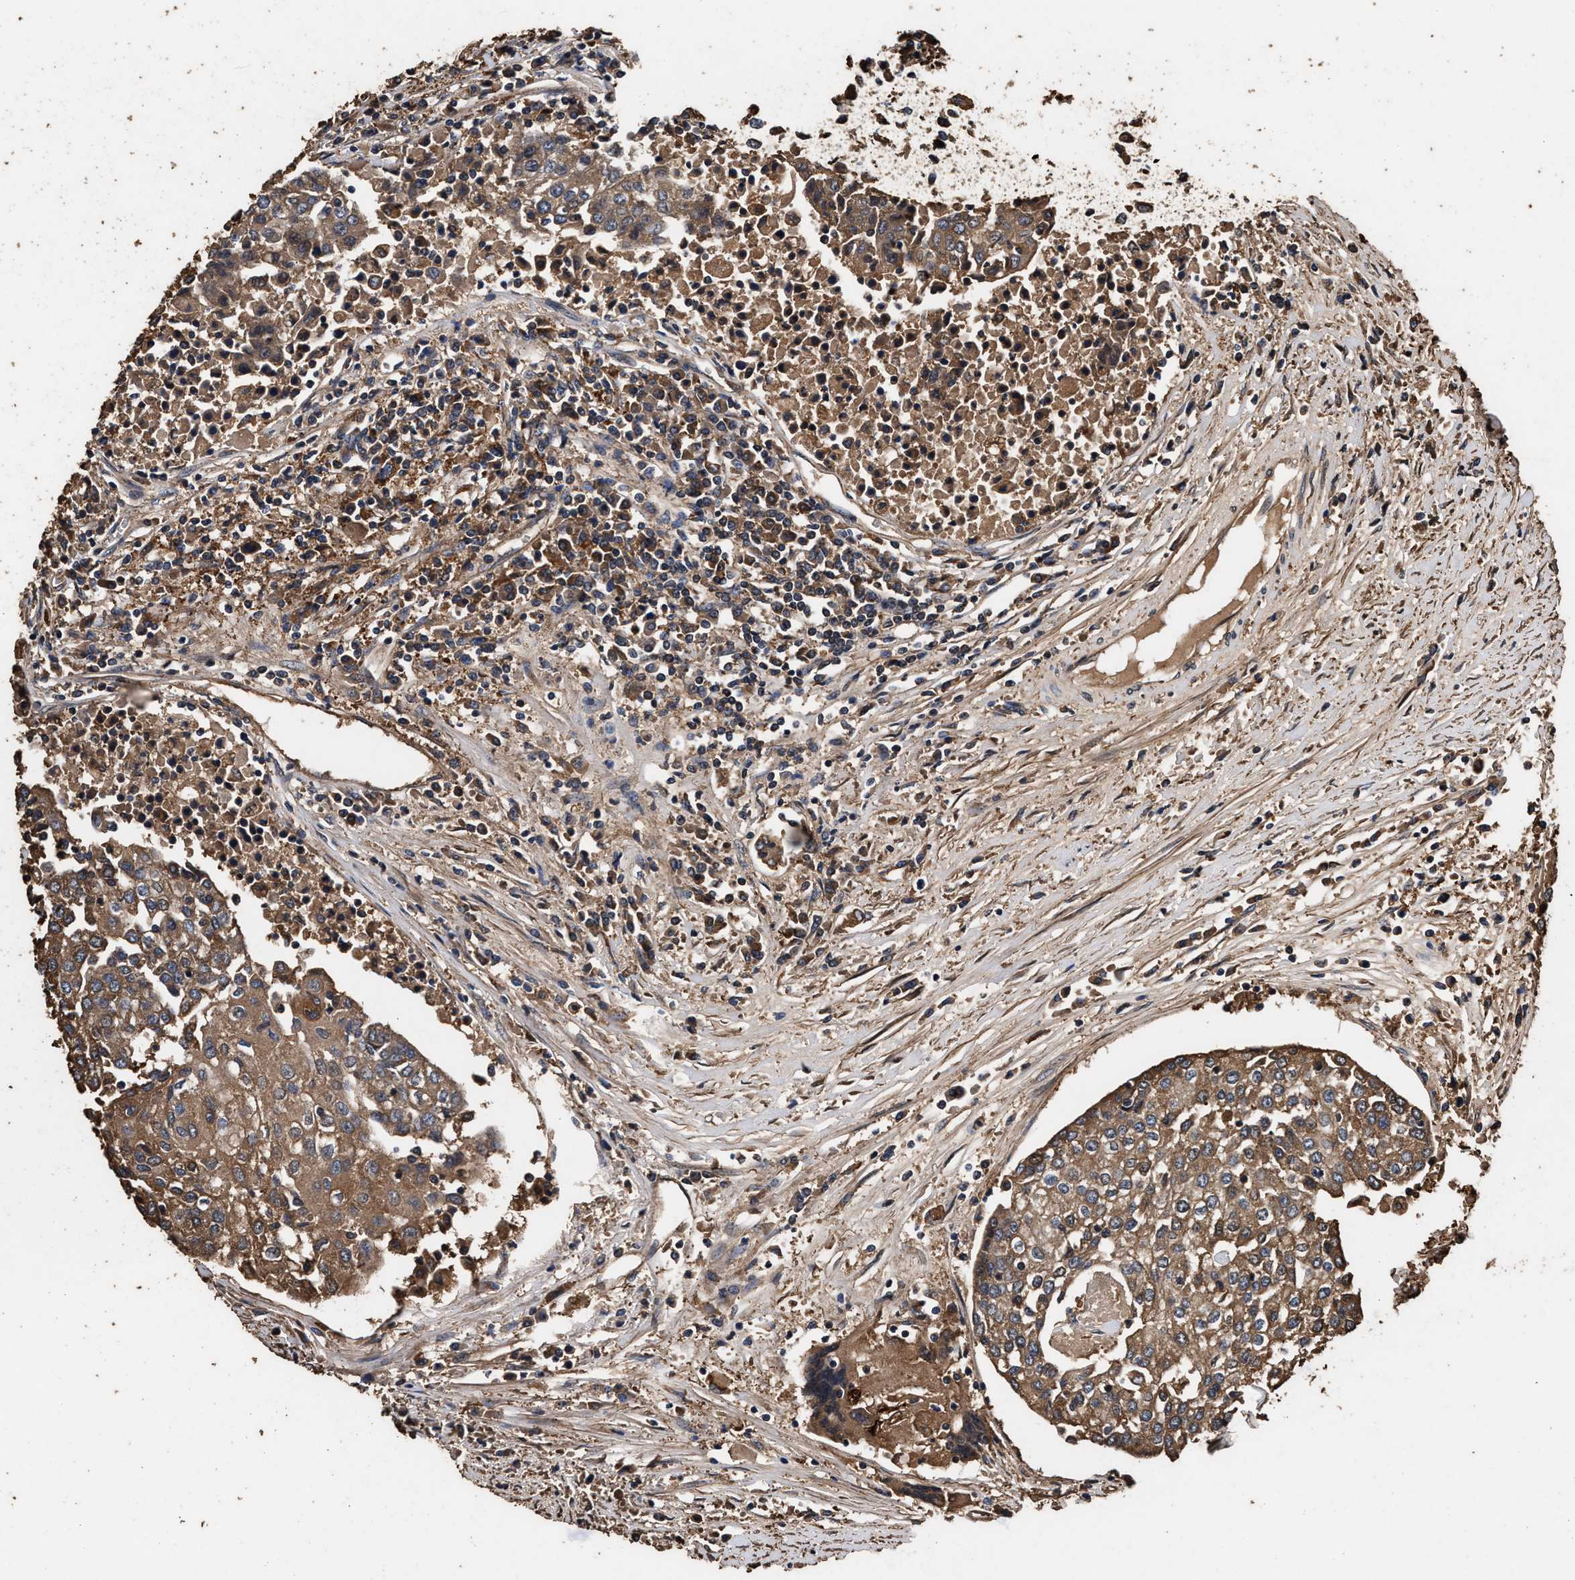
{"staining": {"intensity": "moderate", "quantity": ">75%", "location": "cytoplasmic/membranous"}, "tissue": "urothelial cancer", "cell_type": "Tumor cells", "image_type": "cancer", "snomed": [{"axis": "morphology", "description": "Urothelial carcinoma, High grade"}, {"axis": "topography", "description": "Urinary bladder"}], "caption": "Protein staining exhibits moderate cytoplasmic/membranous staining in approximately >75% of tumor cells in high-grade urothelial carcinoma.", "gene": "KYAT1", "patient": {"sex": "female", "age": 85}}